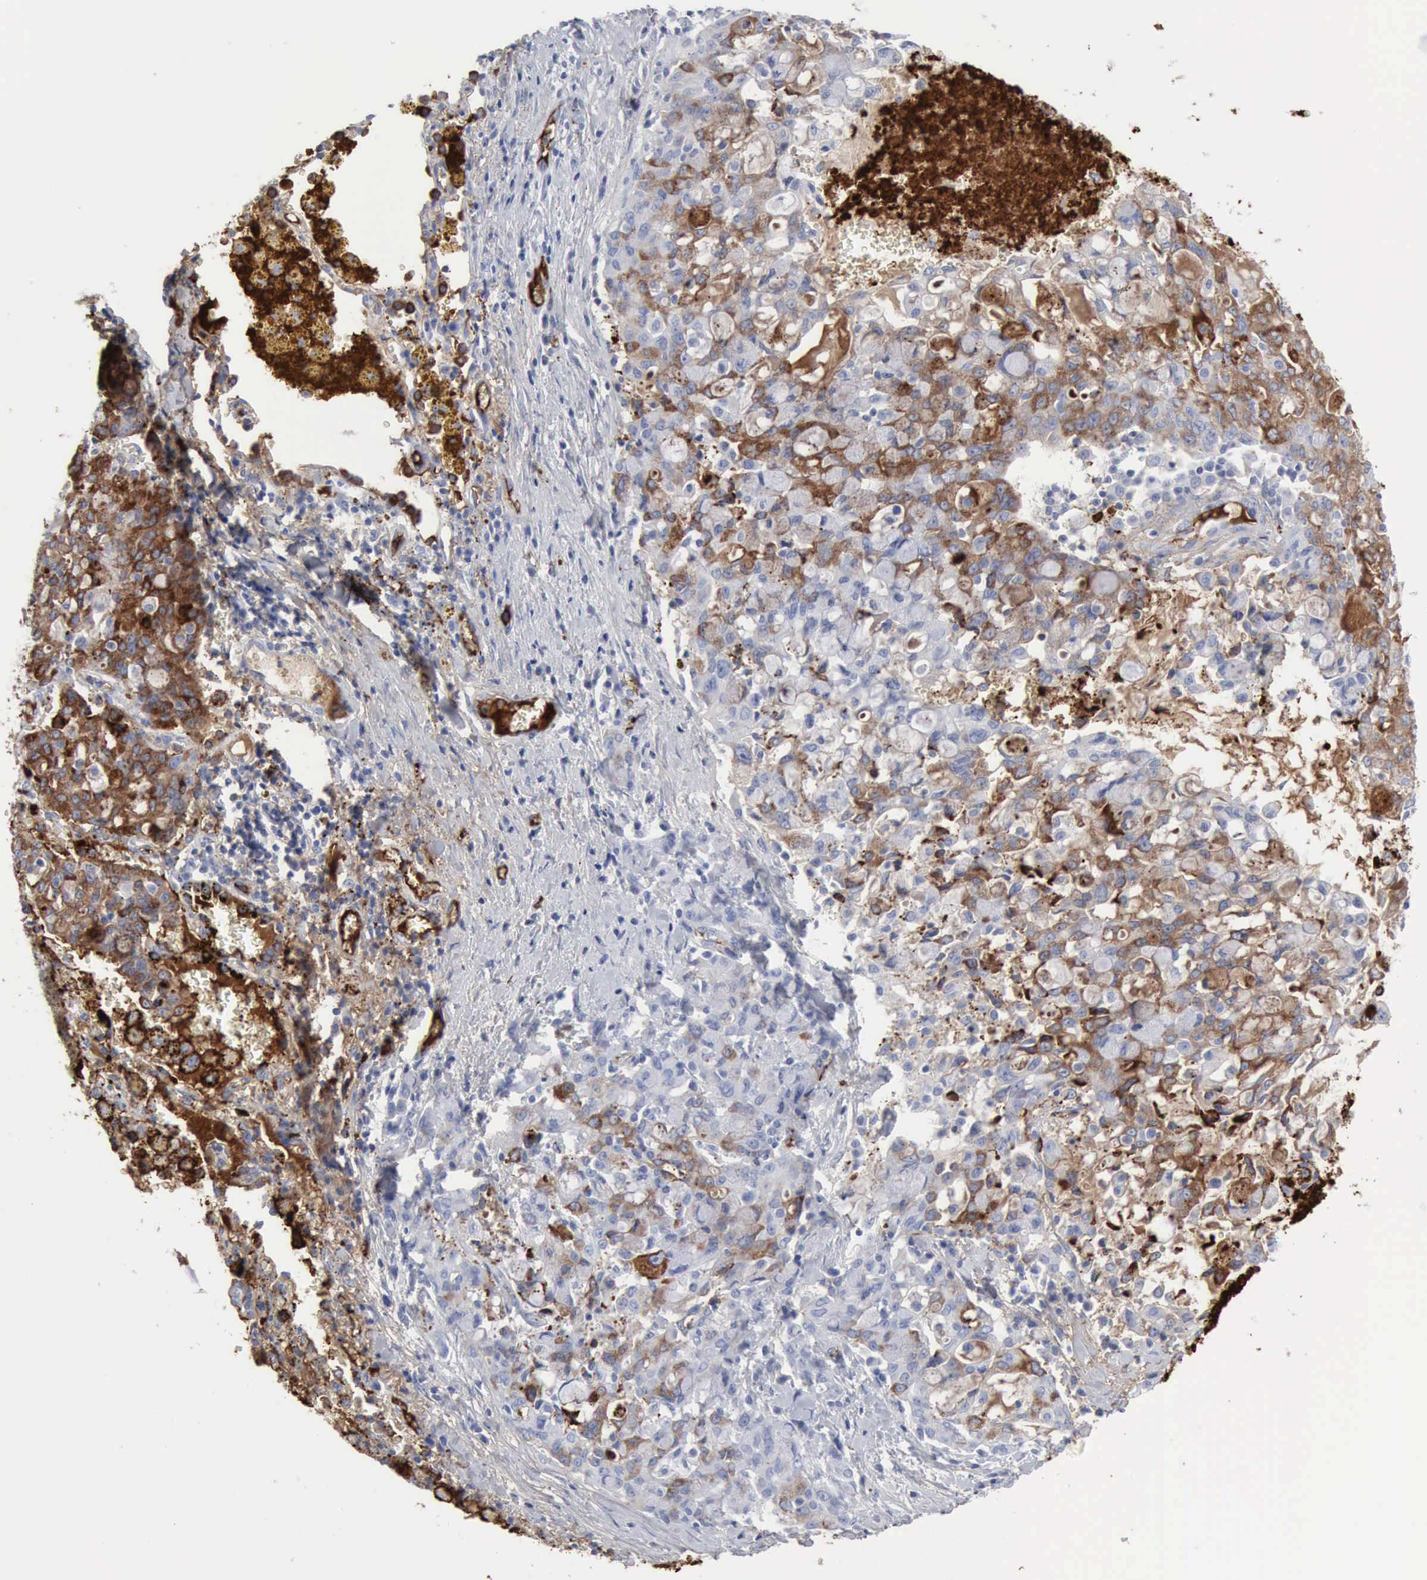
{"staining": {"intensity": "moderate", "quantity": "25%-75%", "location": "cytoplasmic/membranous"}, "tissue": "lung cancer", "cell_type": "Tumor cells", "image_type": "cancer", "snomed": [{"axis": "morphology", "description": "Adenocarcinoma, NOS"}, {"axis": "topography", "description": "Lung"}], "caption": "A brown stain shows moderate cytoplasmic/membranous expression of a protein in human lung adenocarcinoma tumor cells.", "gene": "C4BPA", "patient": {"sex": "female", "age": 44}}